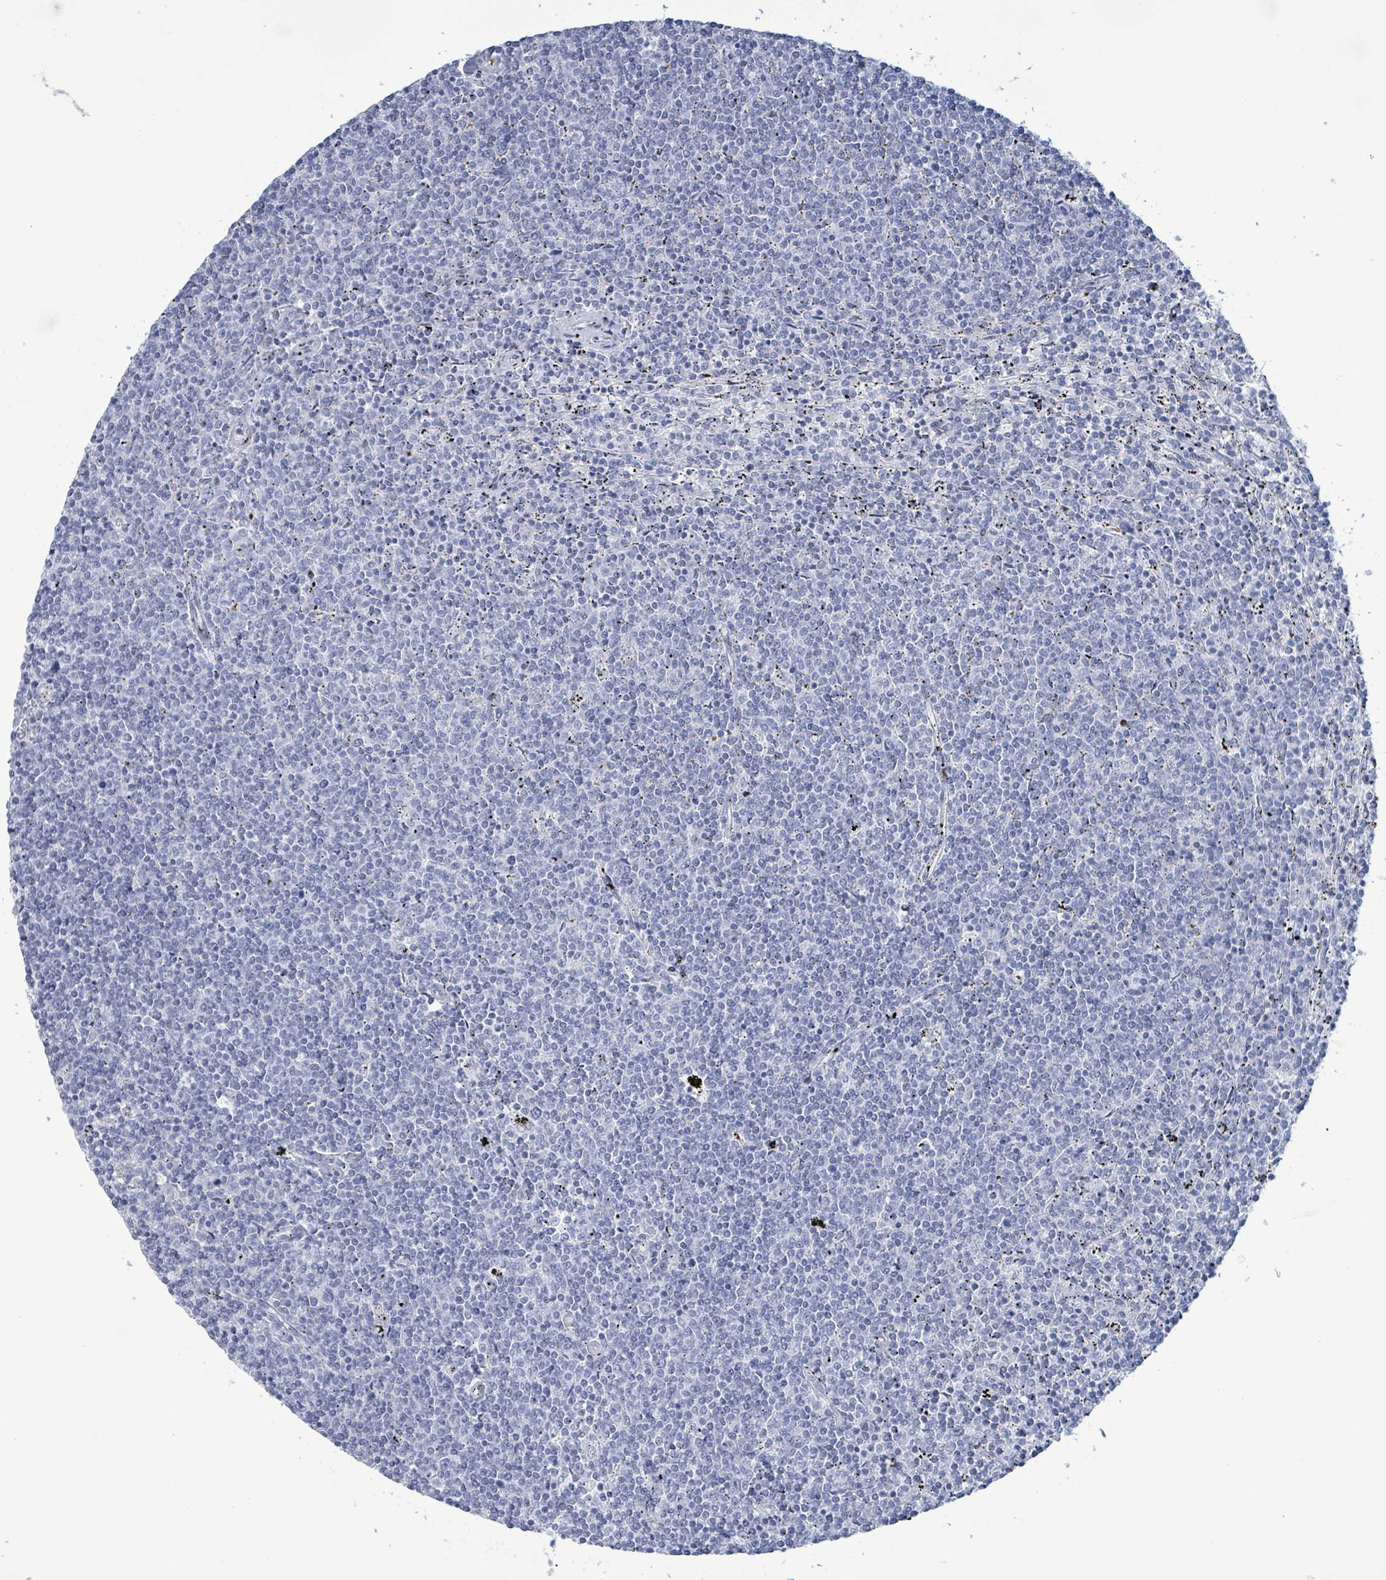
{"staining": {"intensity": "negative", "quantity": "none", "location": "none"}, "tissue": "lymphoma", "cell_type": "Tumor cells", "image_type": "cancer", "snomed": [{"axis": "morphology", "description": "Malignant lymphoma, non-Hodgkin's type, Low grade"}, {"axis": "topography", "description": "Spleen"}], "caption": "Immunohistochemical staining of lymphoma demonstrates no significant expression in tumor cells. (Stains: DAB (3,3'-diaminobenzidine) IHC with hematoxylin counter stain, Microscopy: brightfield microscopy at high magnification).", "gene": "KRT8", "patient": {"sex": "female", "age": 50}}